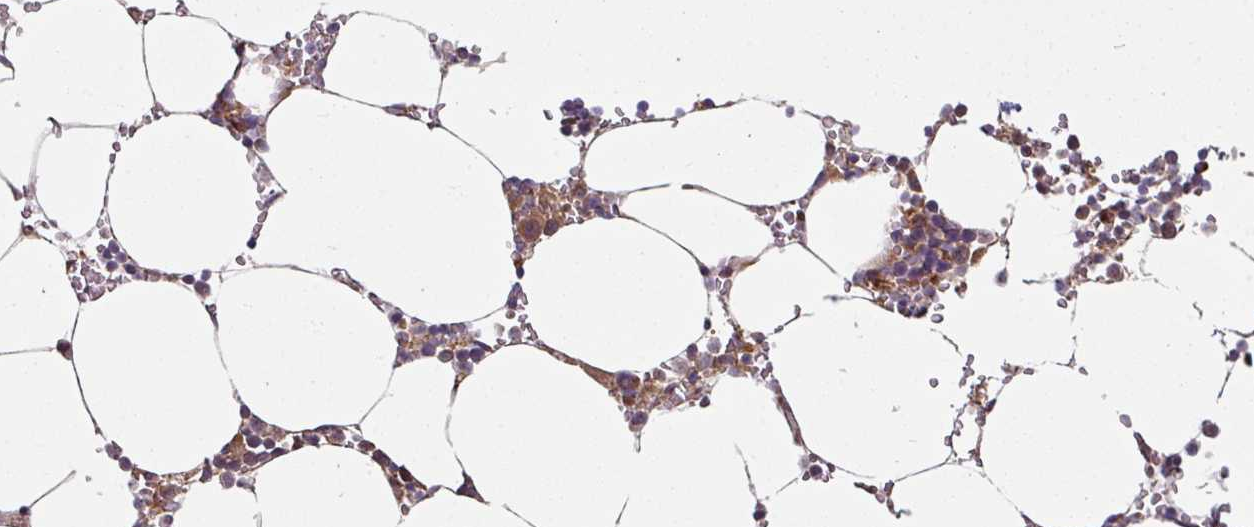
{"staining": {"intensity": "strong", "quantity": "<25%", "location": "cytoplasmic/membranous"}, "tissue": "bone marrow", "cell_type": "Hematopoietic cells", "image_type": "normal", "snomed": [{"axis": "morphology", "description": "Normal tissue, NOS"}, {"axis": "topography", "description": "Bone marrow"}], "caption": "An IHC histopathology image of benign tissue is shown. Protein staining in brown highlights strong cytoplasmic/membranous positivity in bone marrow within hematopoietic cells.", "gene": "RAB5A", "patient": {"sex": "male", "age": 70}}